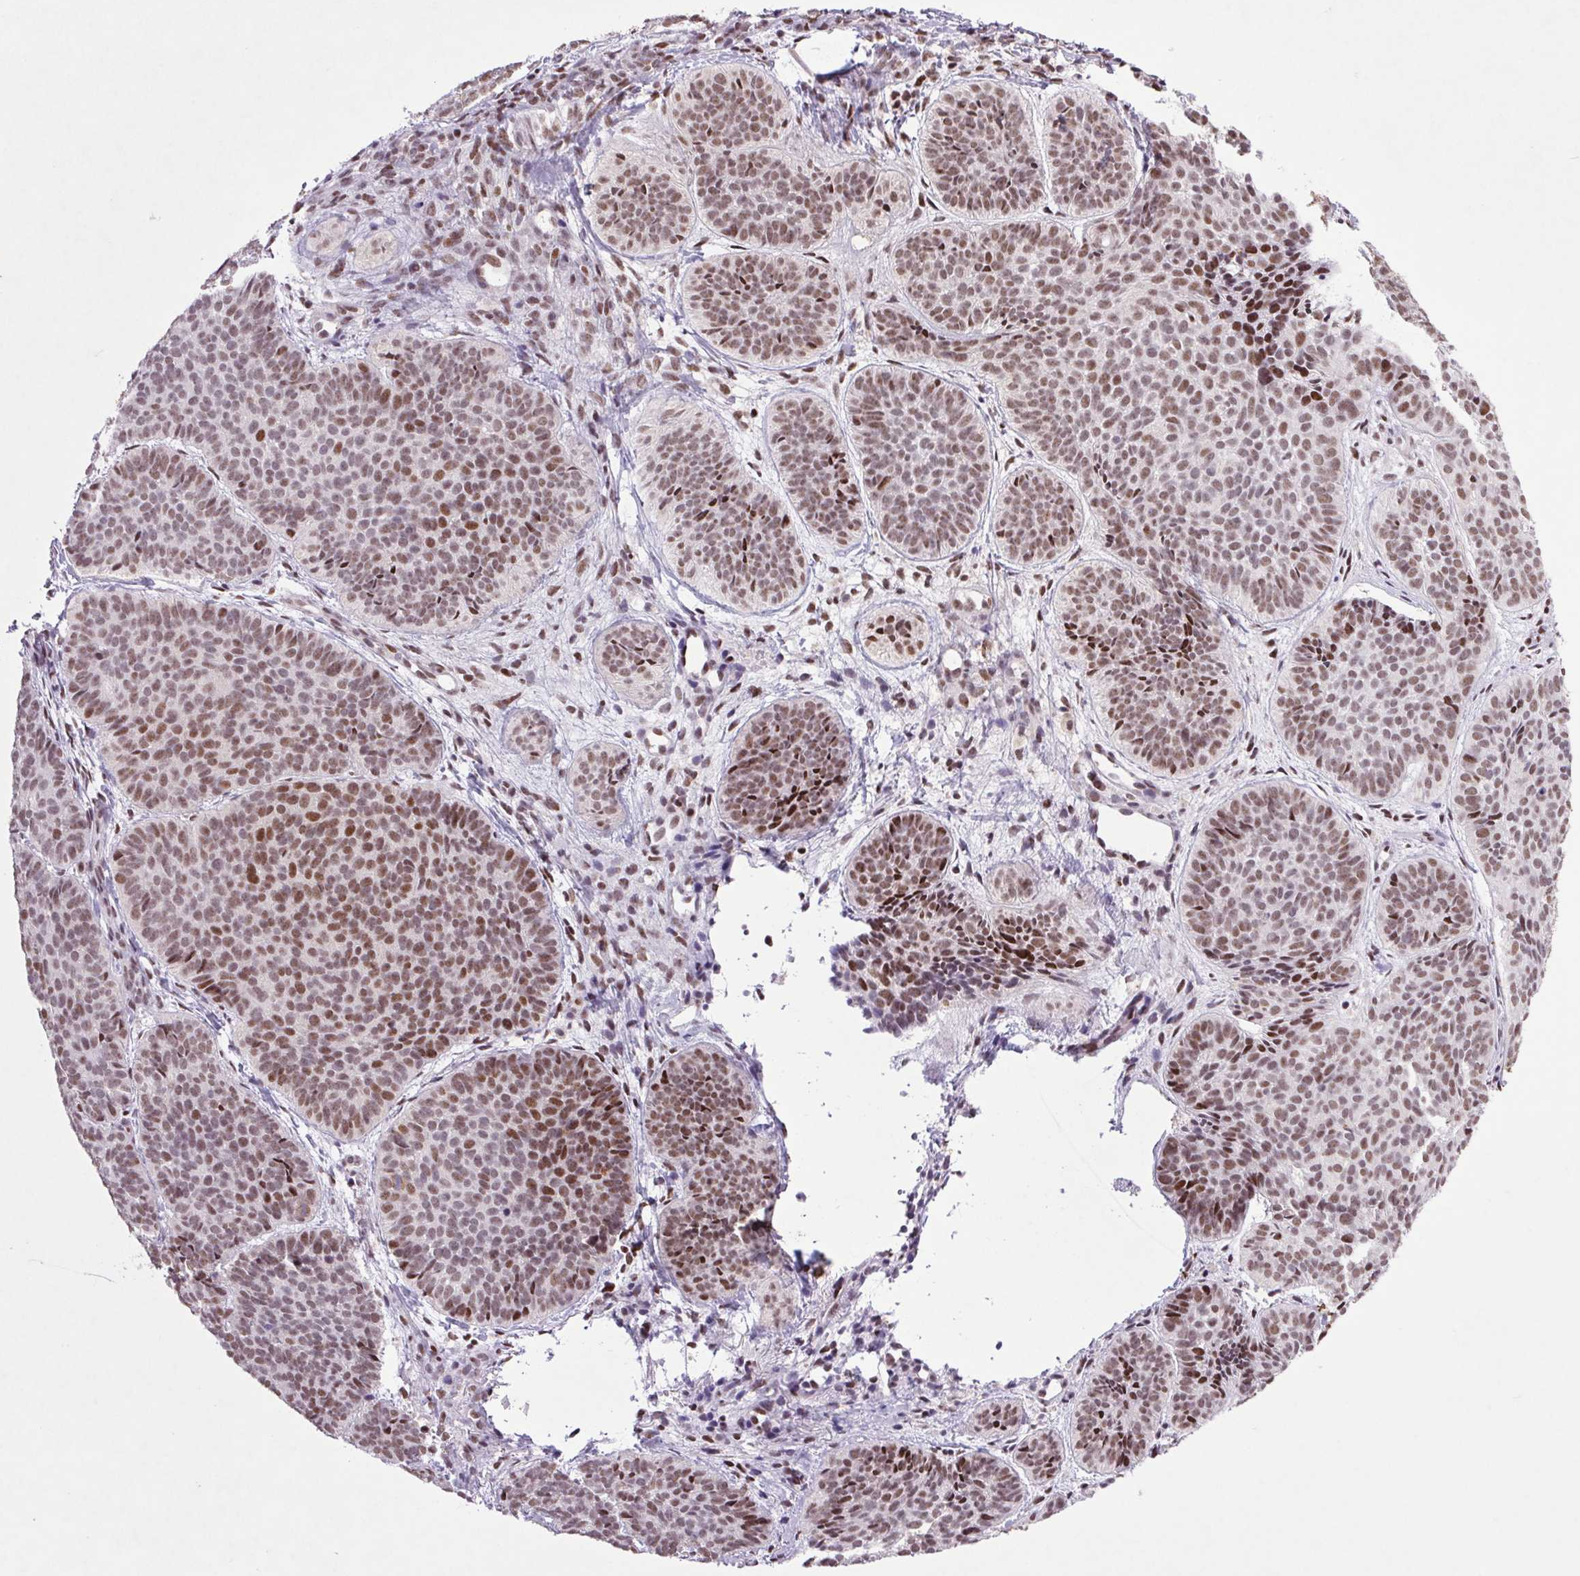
{"staining": {"intensity": "moderate", "quantity": ">75%", "location": "nuclear"}, "tissue": "skin cancer", "cell_type": "Tumor cells", "image_type": "cancer", "snomed": [{"axis": "morphology", "description": "Basal cell carcinoma"}, {"axis": "topography", "description": "Skin"}], "caption": "Basal cell carcinoma (skin) stained for a protein (brown) shows moderate nuclear positive expression in about >75% of tumor cells.", "gene": "LDLRAD4", "patient": {"sex": "male", "age": 57}}